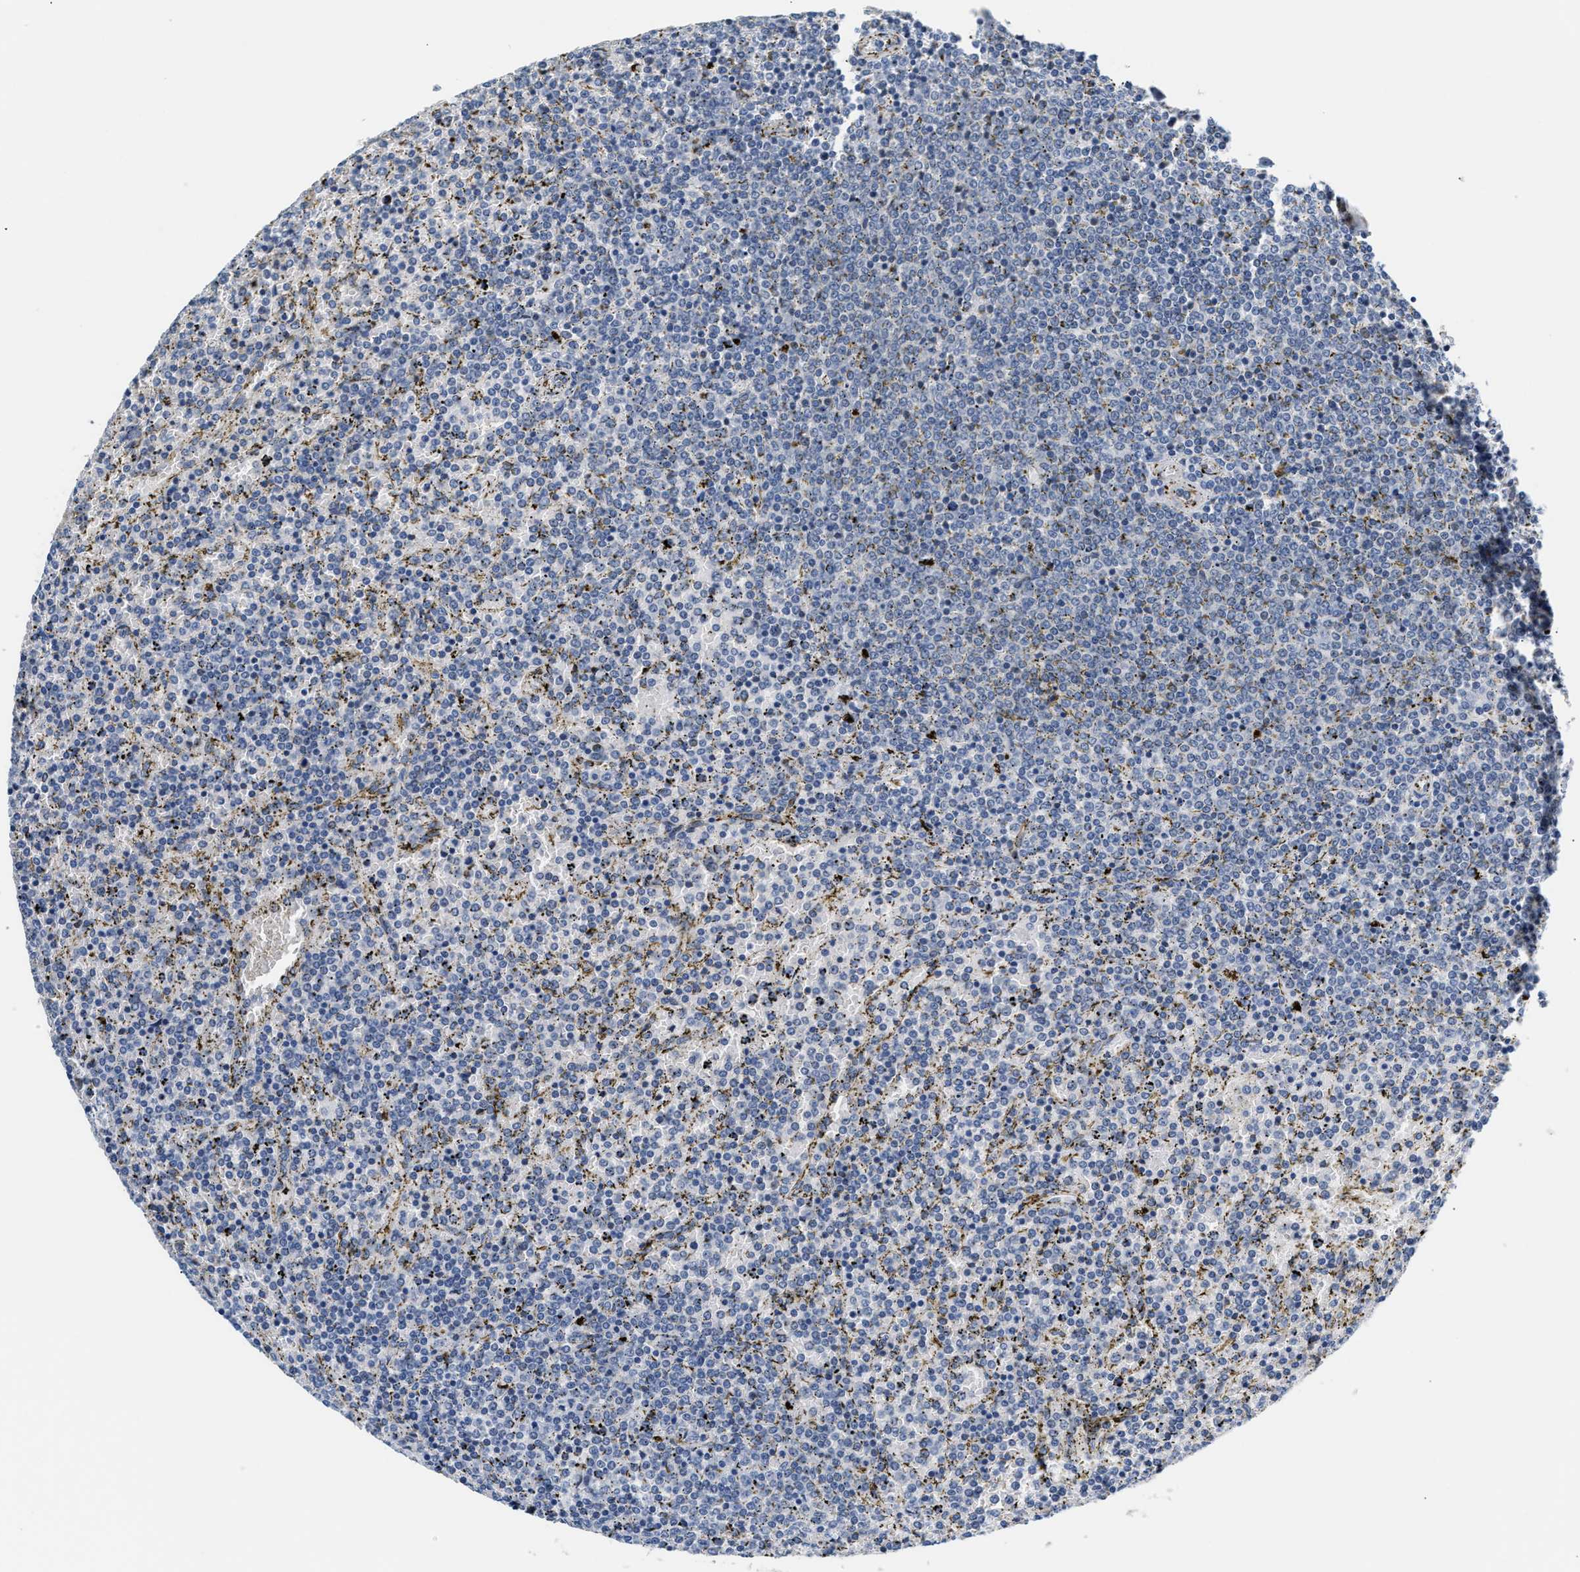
{"staining": {"intensity": "negative", "quantity": "none", "location": "none"}, "tissue": "lymphoma", "cell_type": "Tumor cells", "image_type": "cancer", "snomed": [{"axis": "morphology", "description": "Malignant lymphoma, non-Hodgkin's type, Low grade"}, {"axis": "topography", "description": "Spleen"}], "caption": "Human lymphoma stained for a protein using IHC shows no positivity in tumor cells.", "gene": "PPM1H", "patient": {"sex": "female", "age": 77}}